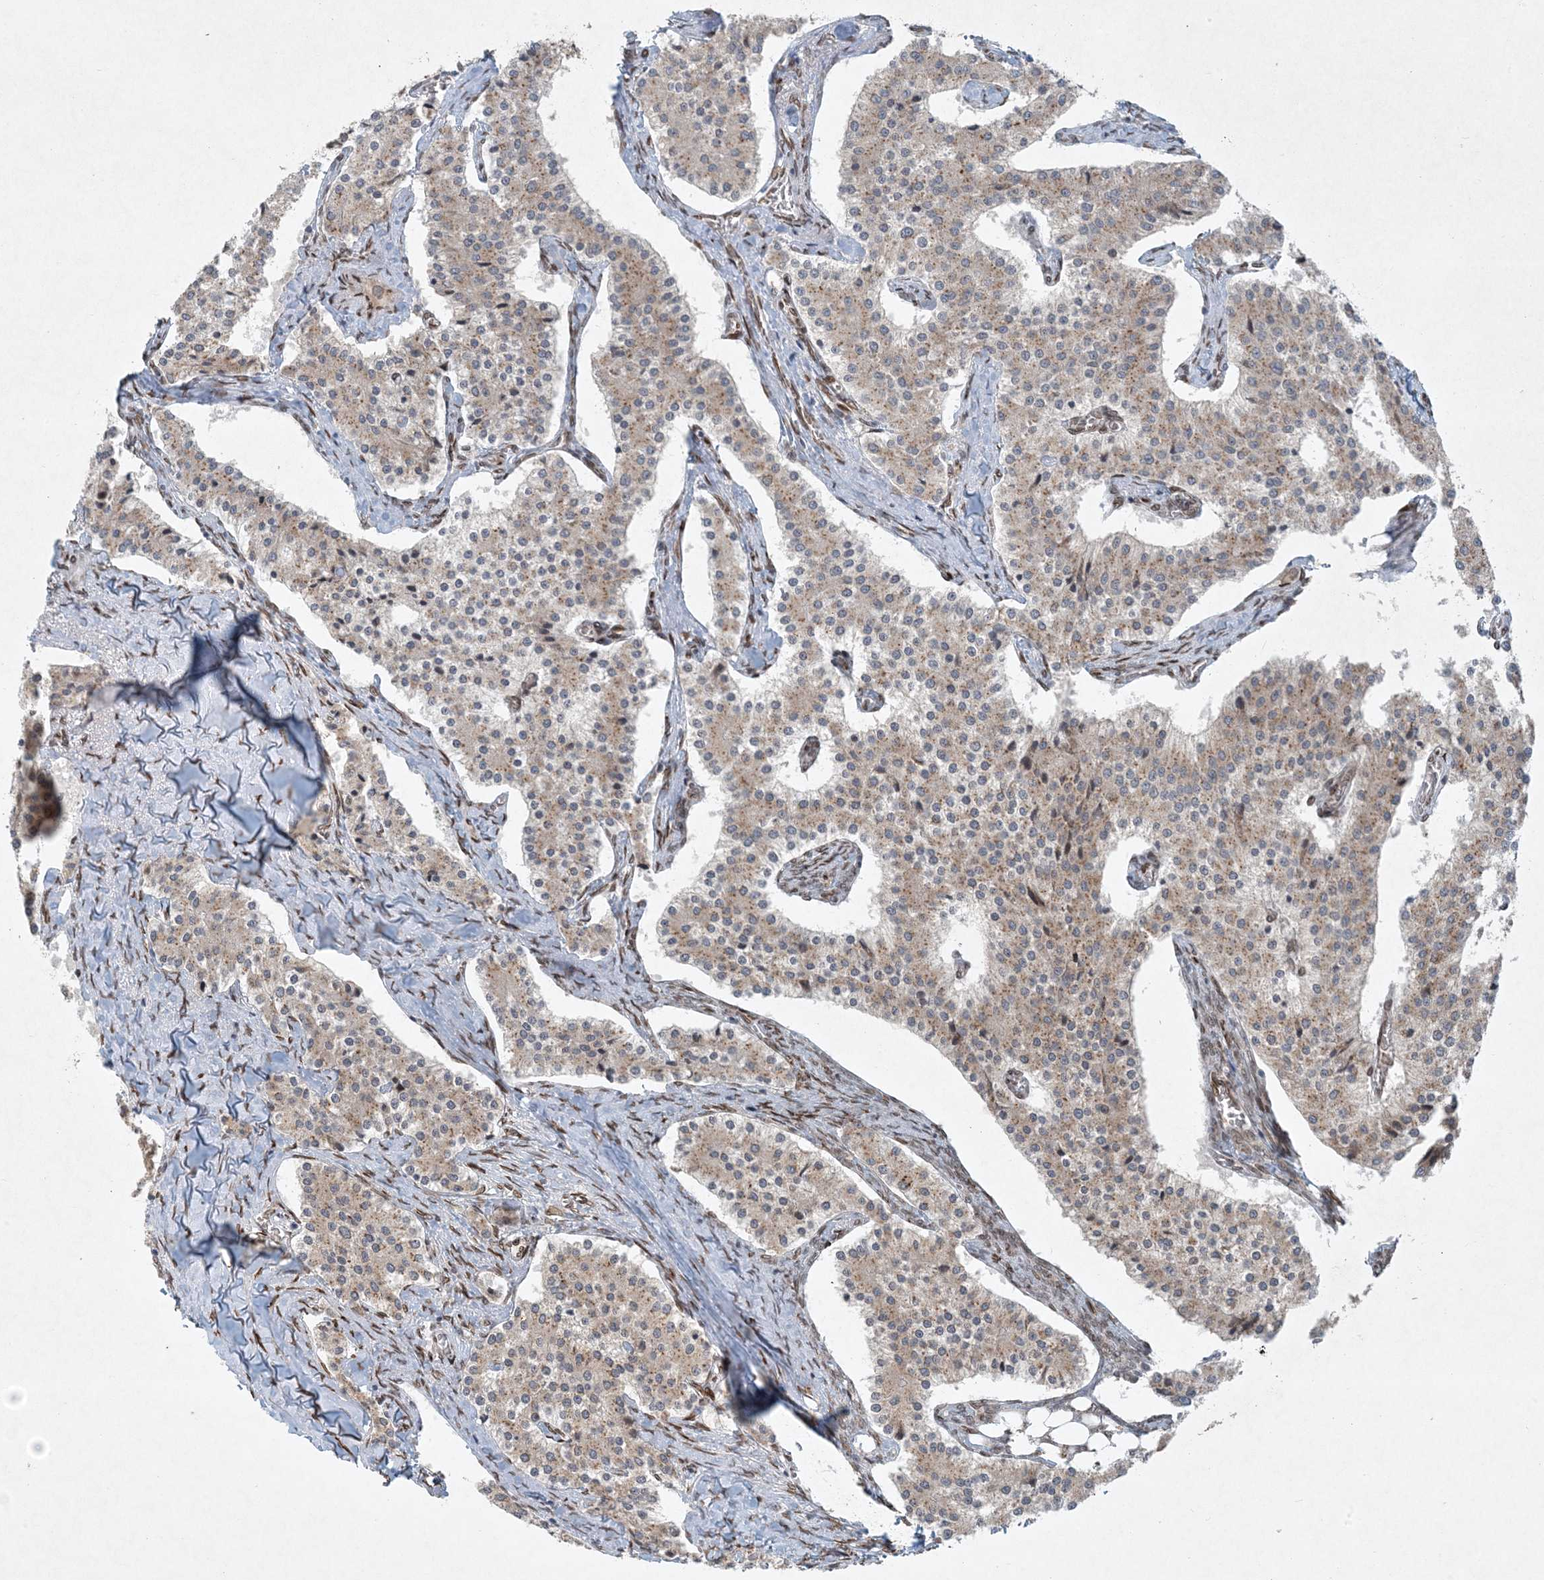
{"staining": {"intensity": "negative", "quantity": "none", "location": "none"}, "tissue": "carcinoid", "cell_type": "Tumor cells", "image_type": "cancer", "snomed": [{"axis": "morphology", "description": "Carcinoid, malignant, NOS"}, {"axis": "topography", "description": "Colon"}], "caption": "This is an immunohistochemistry histopathology image of human malignant carcinoid. There is no staining in tumor cells.", "gene": "SLC35A2", "patient": {"sex": "female", "age": 52}}